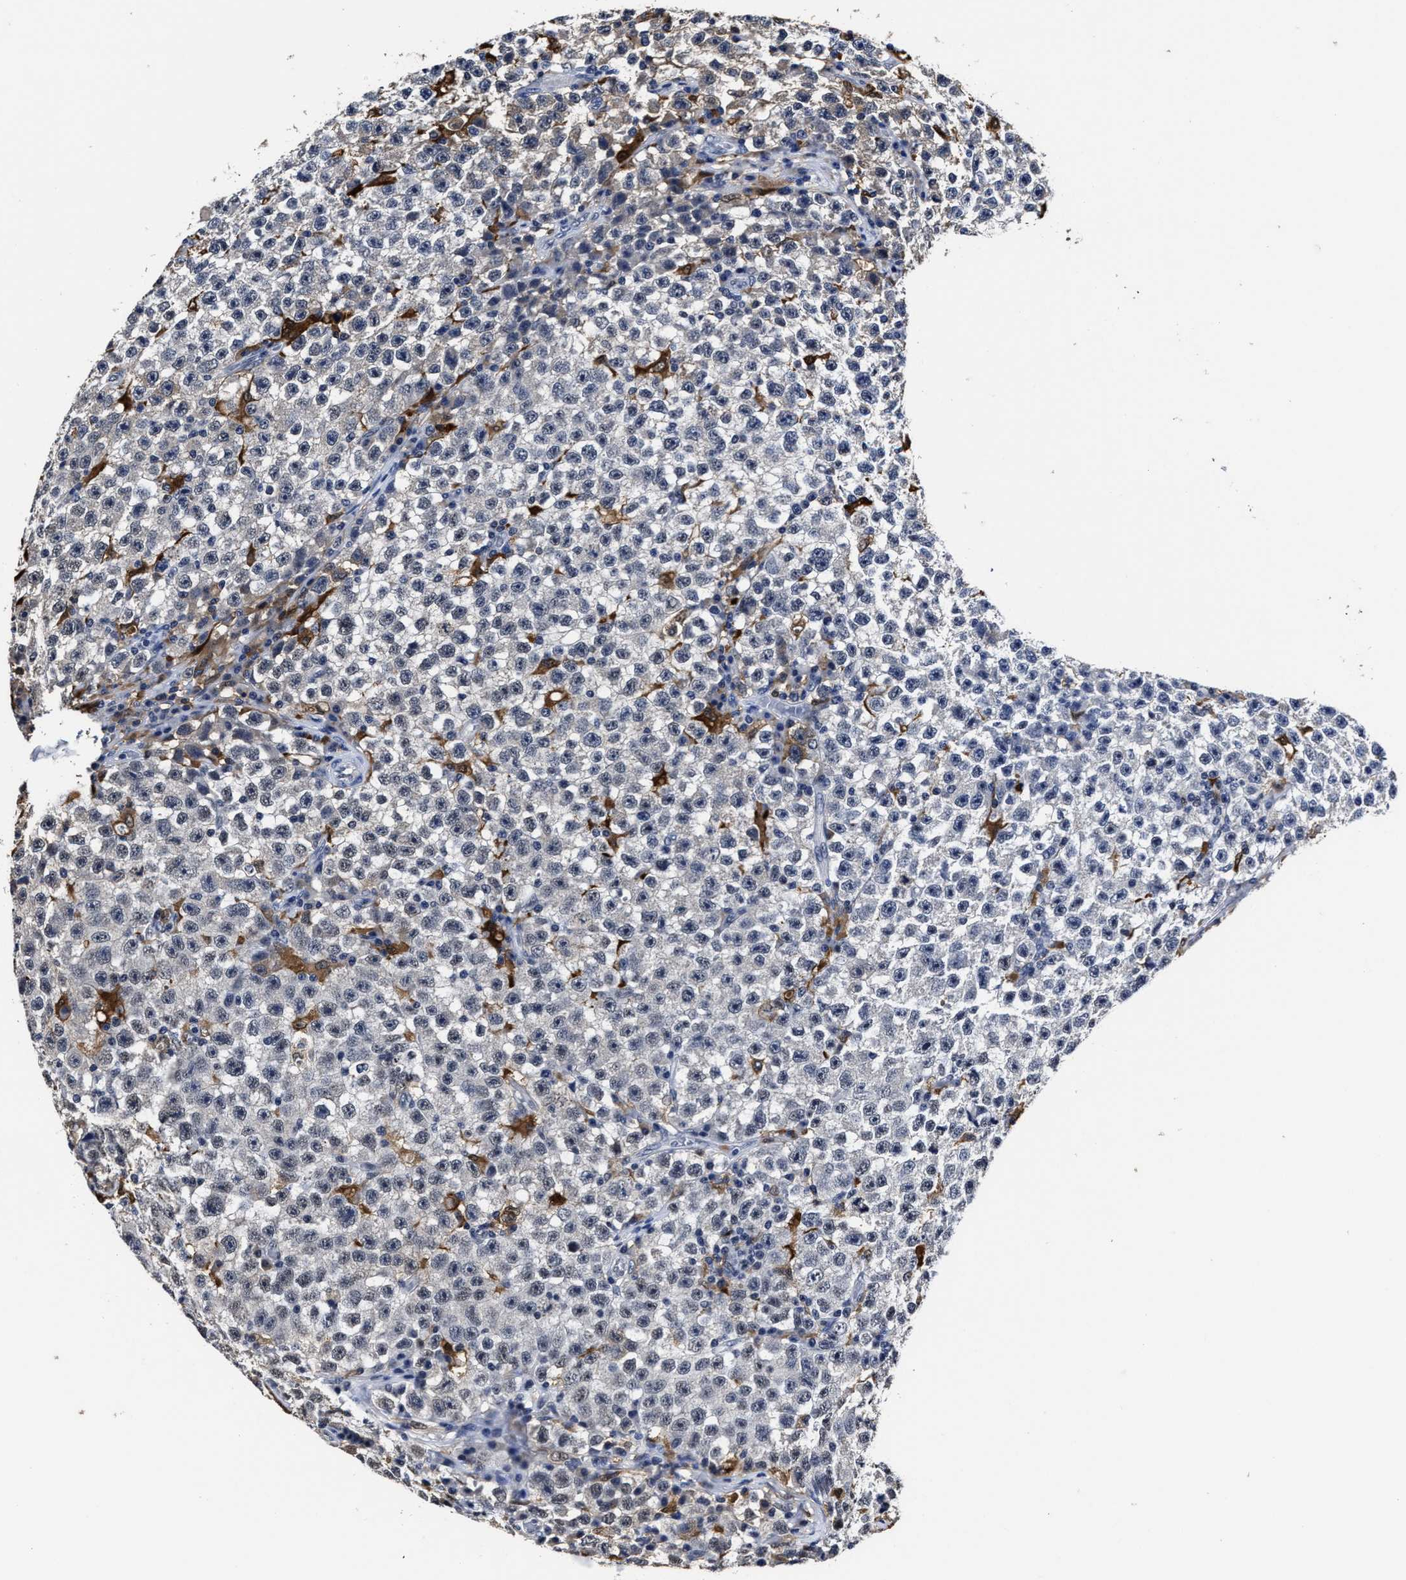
{"staining": {"intensity": "negative", "quantity": "none", "location": "none"}, "tissue": "testis cancer", "cell_type": "Tumor cells", "image_type": "cancer", "snomed": [{"axis": "morphology", "description": "Seminoma, NOS"}, {"axis": "topography", "description": "Testis"}], "caption": "Photomicrograph shows no protein positivity in tumor cells of testis cancer (seminoma) tissue.", "gene": "PRPF4B", "patient": {"sex": "male", "age": 22}}